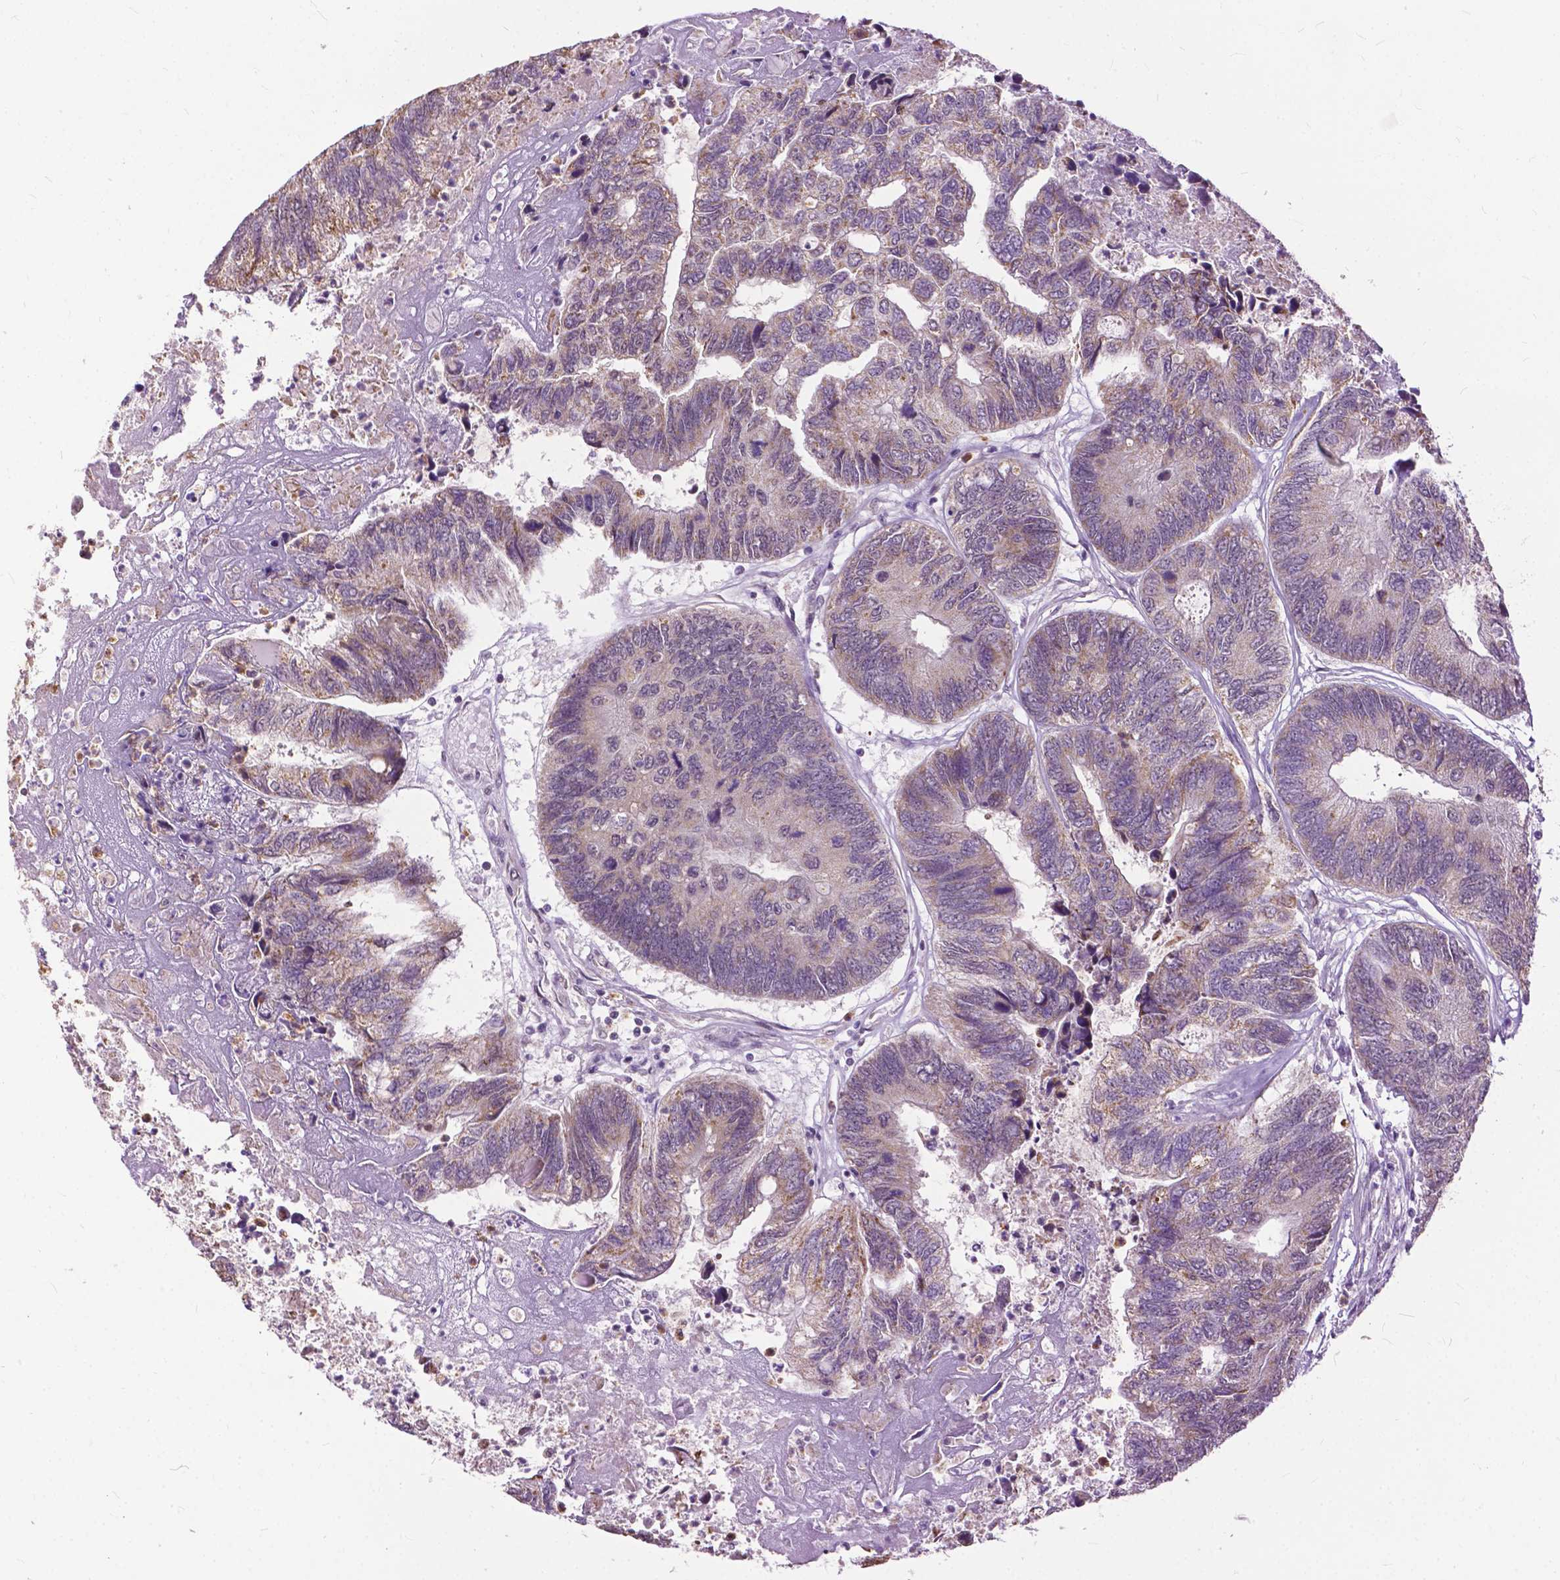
{"staining": {"intensity": "weak", "quantity": "25%-75%", "location": "cytoplasmic/membranous"}, "tissue": "colorectal cancer", "cell_type": "Tumor cells", "image_type": "cancer", "snomed": [{"axis": "morphology", "description": "Adenocarcinoma, NOS"}, {"axis": "topography", "description": "Colon"}], "caption": "IHC image of human colorectal cancer stained for a protein (brown), which reveals low levels of weak cytoplasmic/membranous staining in approximately 25%-75% of tumor cells.", "gene": "TTC9B", "patient": {"sex": "female", "age": 67}}